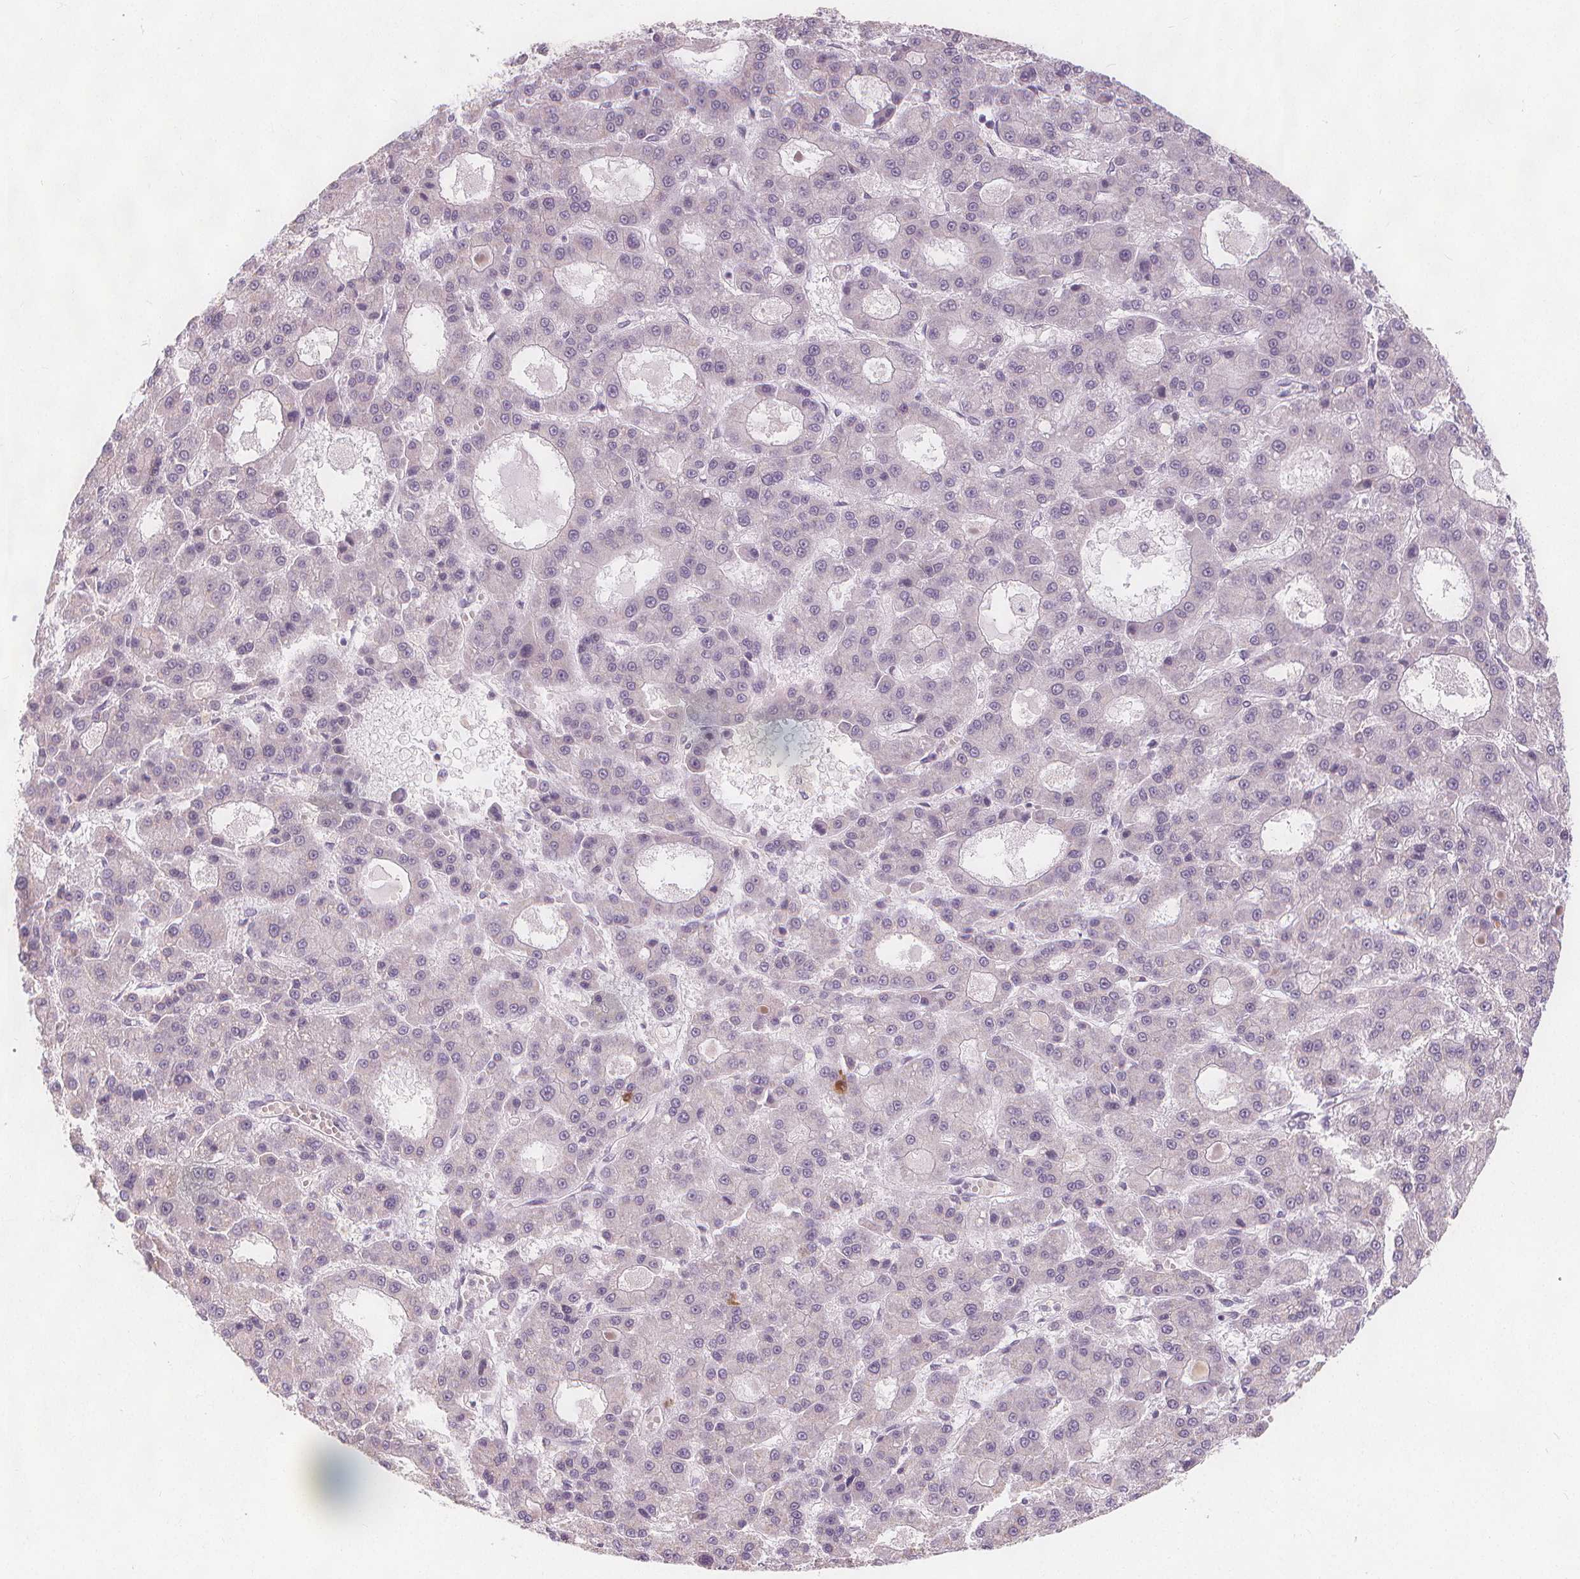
{"staining": {"intensity": "negative", "quantity": "none", "location": "none"}, "tissue": "liver cancer", "cell_type": "Tumor cells", "image_type": "cancer", "snomed": [{"axis": "morphology", "description": "Carcinoma, Hepatocellular, NOS"}, {"axis": "topography", "description": "Liver"}], "caption": "Histopathology image shows no protein positivity in tumor cells of liver hepatocellular carcinoma tissue. The staining was performed using DAB (3,3'-diaminobenzidine) to visualize the protein expression in brown, while the nuclei were stained in blue with hematoxylin (Magnification: 20x).", "gene": "TIPIN", "patient": {"sex": "male", "age": 70}}